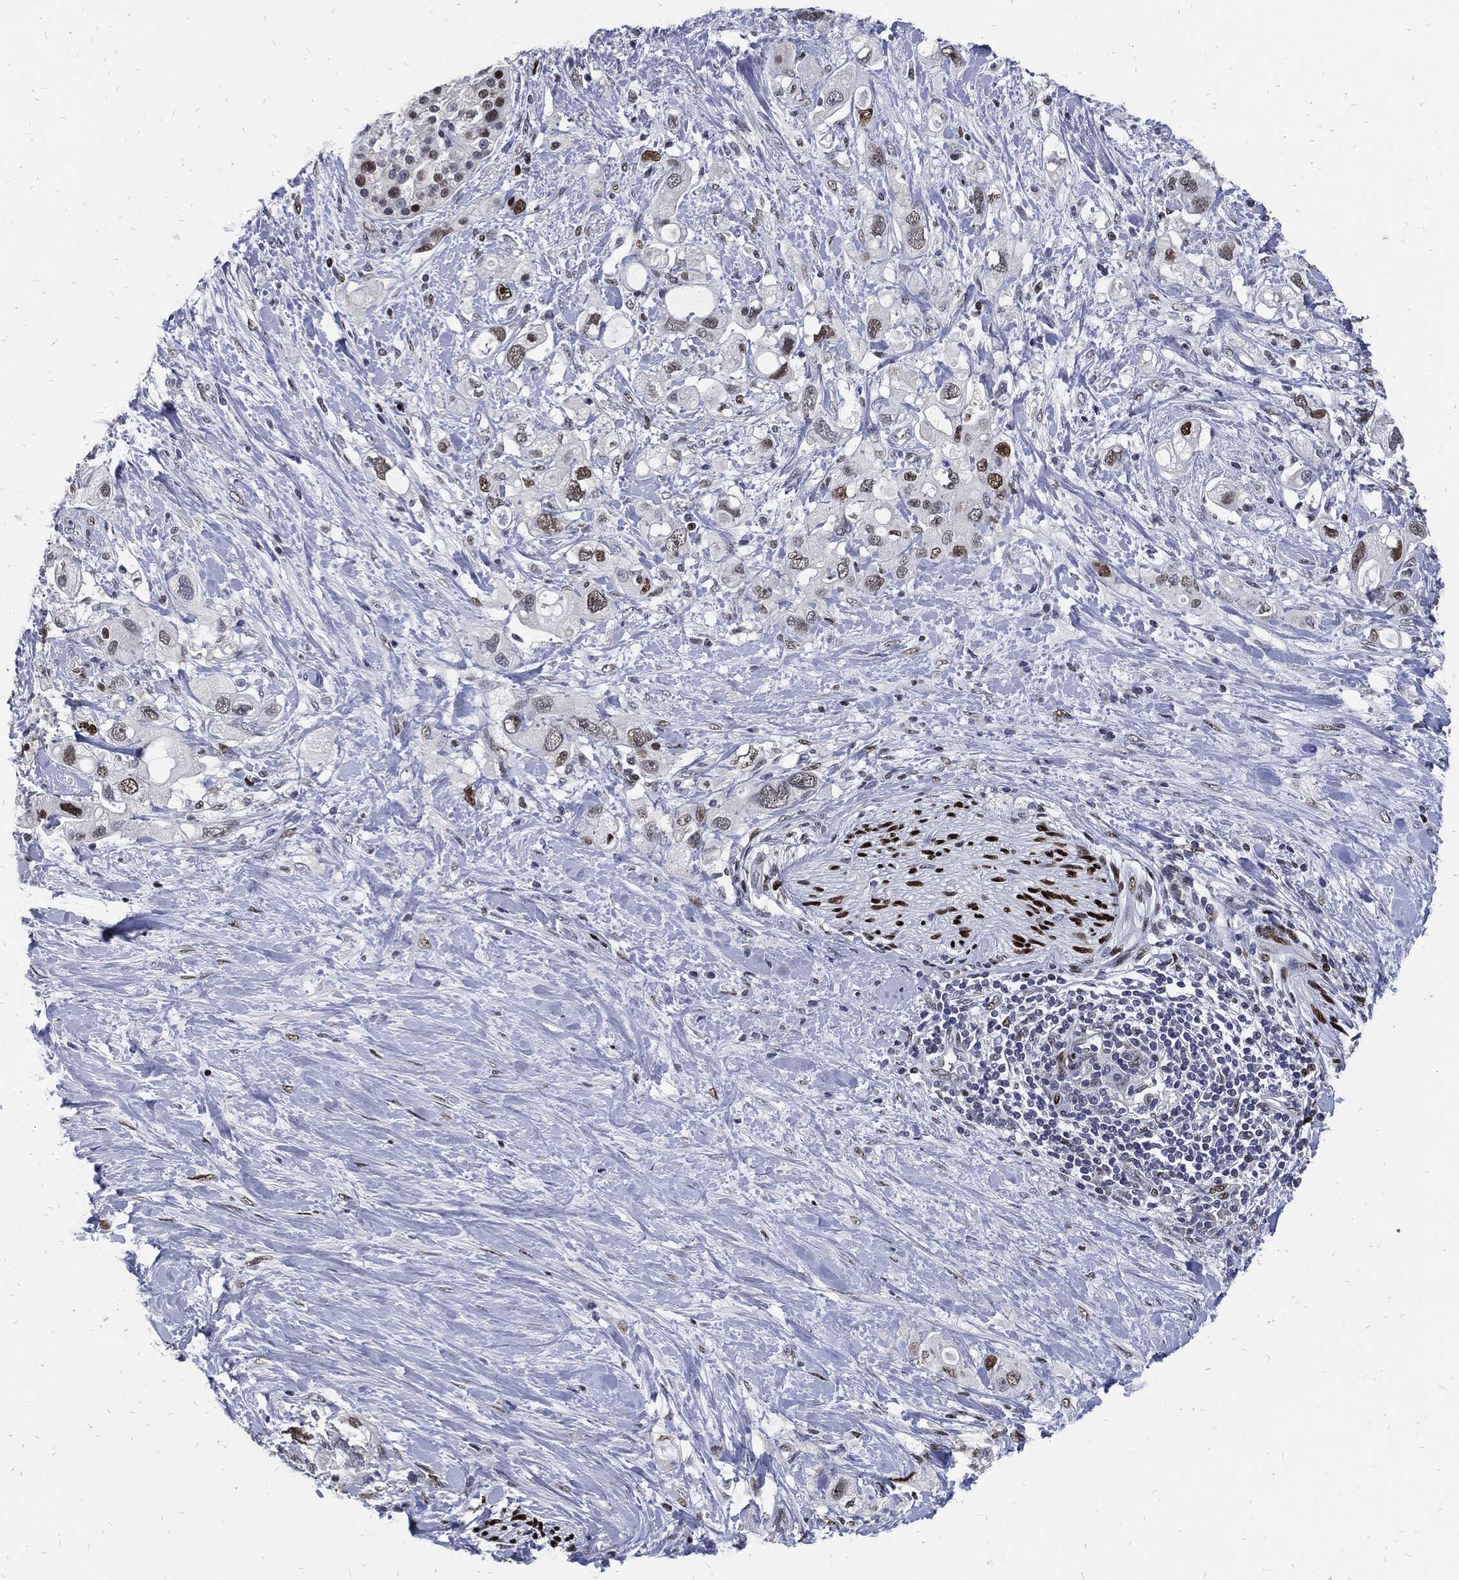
{"staining": {"intensity": "strong", "quantity": "25%-75%", "location": "nuclear"}, "tissue": "pancreatic cancer", "cell_type": "Tumor cells", "image_type": "cancer", "snomed": [{"axis": "morphology", "description": "Adenocarcinoma, NOS"}, {"axis": "topography", "description": "Pancreas"}], "caption": "Protein expression analysis of pancreatic adenocarcinoma shows strong nuclear positivity in about 25%-75% of tumor cells.", "gene": "JUN", "patient": {"sex": "female", "age": 56}}